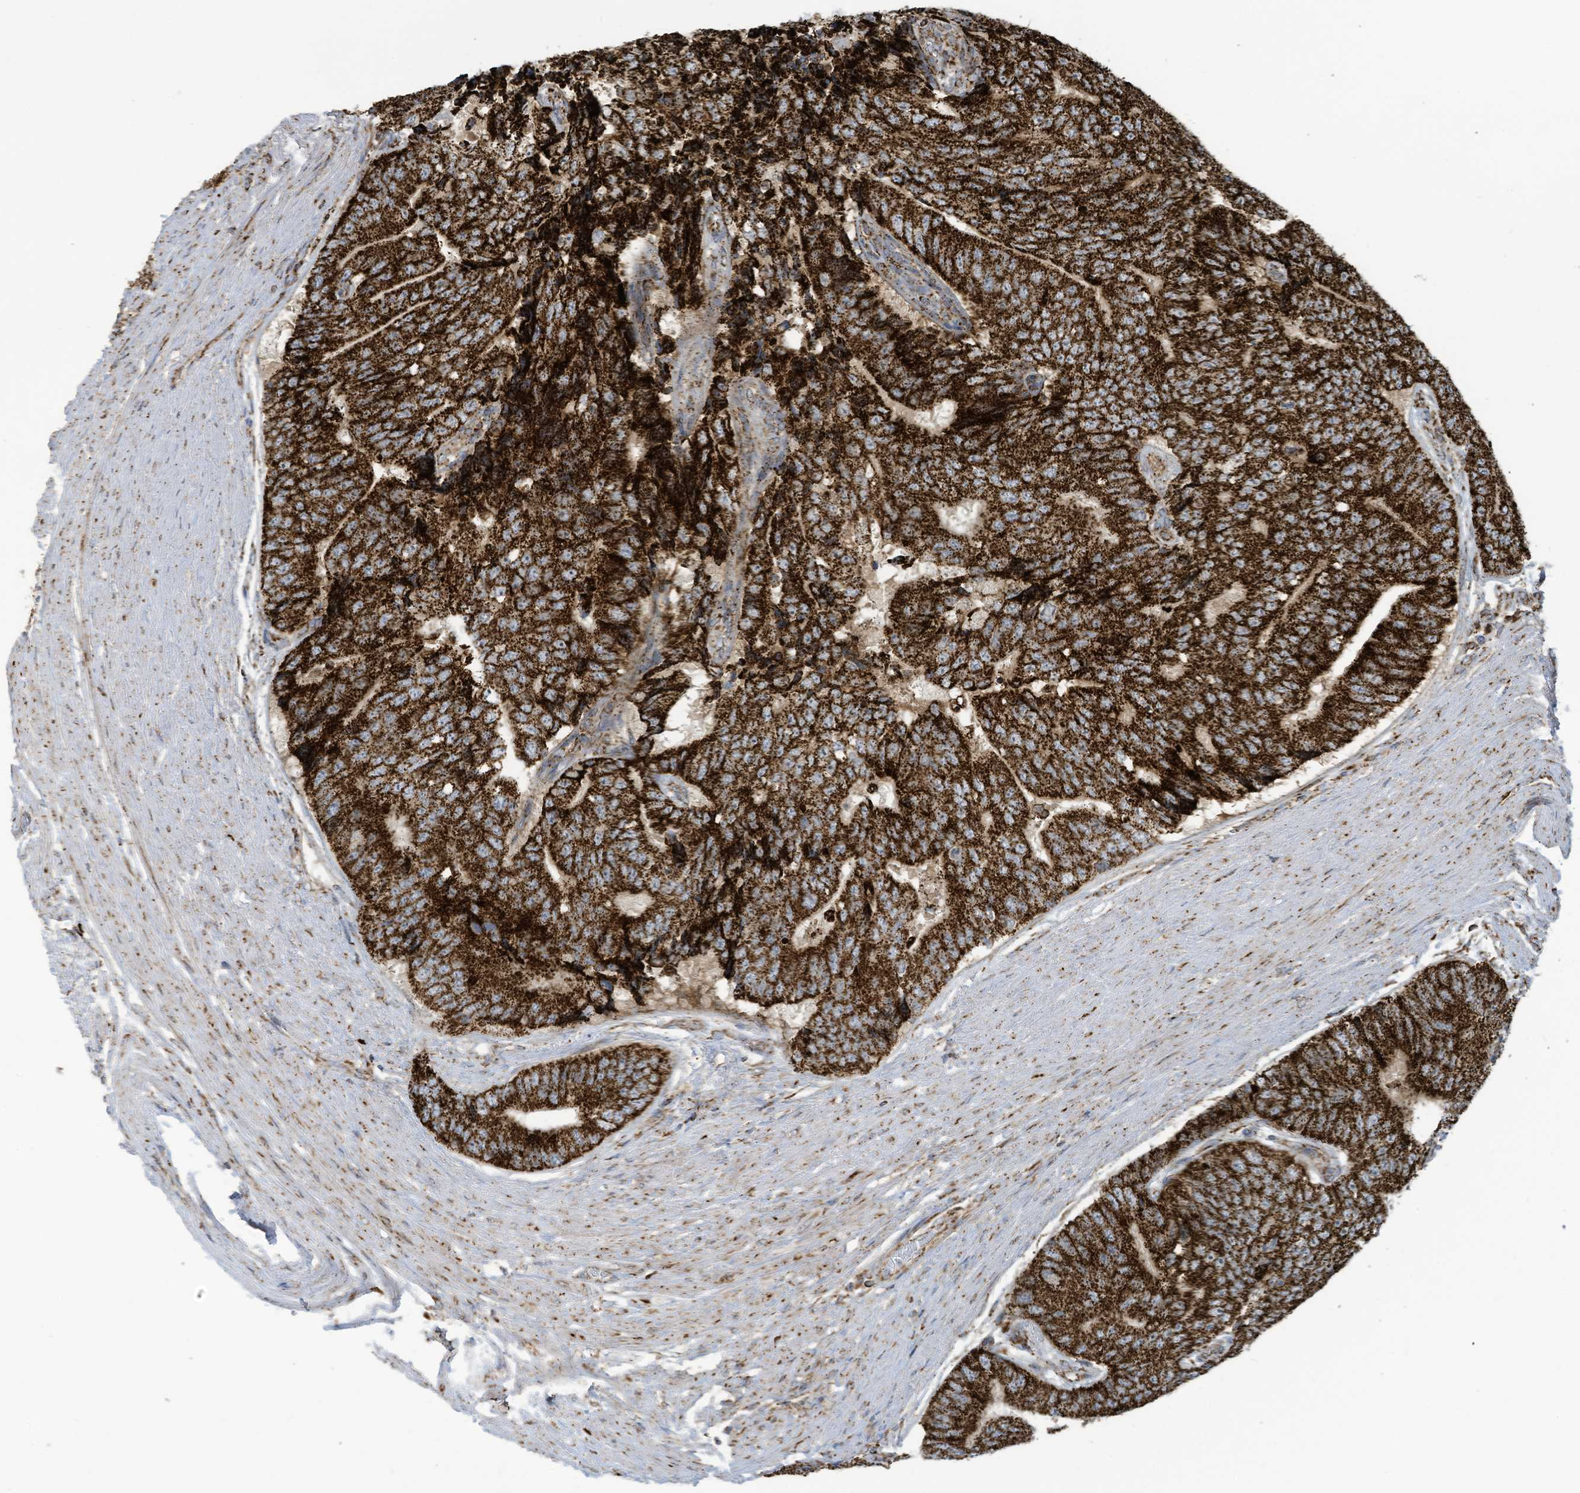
{"staining": {"intensity": "strong", "quantity": ">75%", "location": "cytoplasmic/membranous"}, "tissue": "prostate cancer", "cell_type": "Tumor cells", "image_type": "cancer", "snomed": [{"axis": "morphology", "description": "Adenocarcinoma, High grade"}, {"axis": "topography", "description": "Prostate"}], "caption": "The micrograph exhibits immunohistochemical staining of prostate cancer. There is strong cytoplasmic/membranous positivity is appreciated in approximately >75% of tumor cells.", "gene": "COX10", "patient": {"sex": "male", "age": 70}}